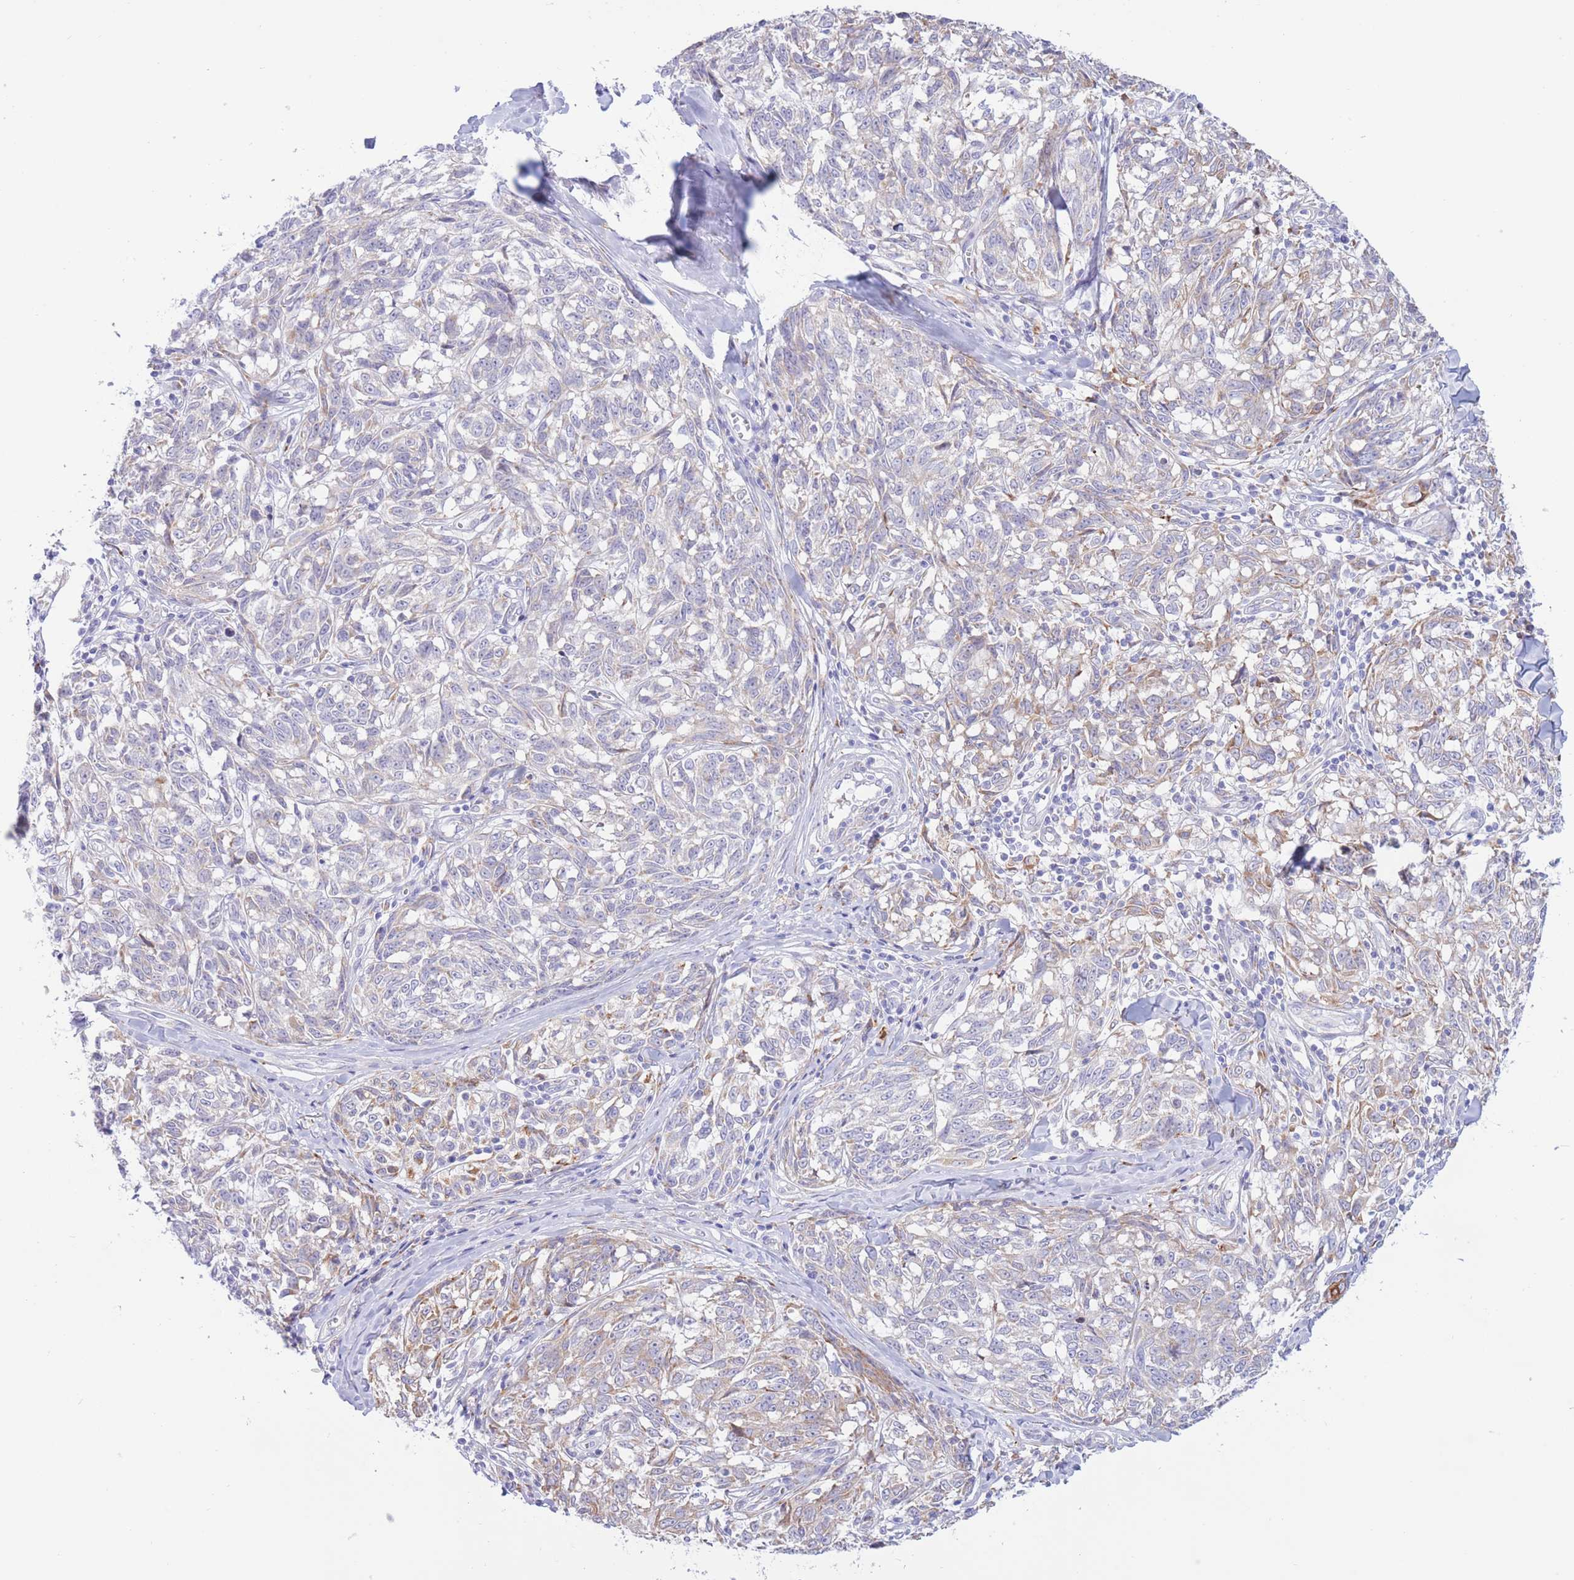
{"staining": {"intensity": "weak", "quantity": "<25%", "location": "cytoplasmic/membranous"}, "tissue": "melanoma", "cell_type": "Tumor cells", "image_type": "cancer", "snomed": [{"axis": "morphology", "description": "Normal tissue, NOS"}, {"axis": "morphology", "description": "Malignant melanoma, NOS"}, {"axis": "topography", "description": "Skin"}], "caption": "This is an immunohistochemistry histopathology image of melanoma. There is no positivity in tumor cells.", "gene": "MYDGF", "patient": {"sex": "female", "age": 64}}